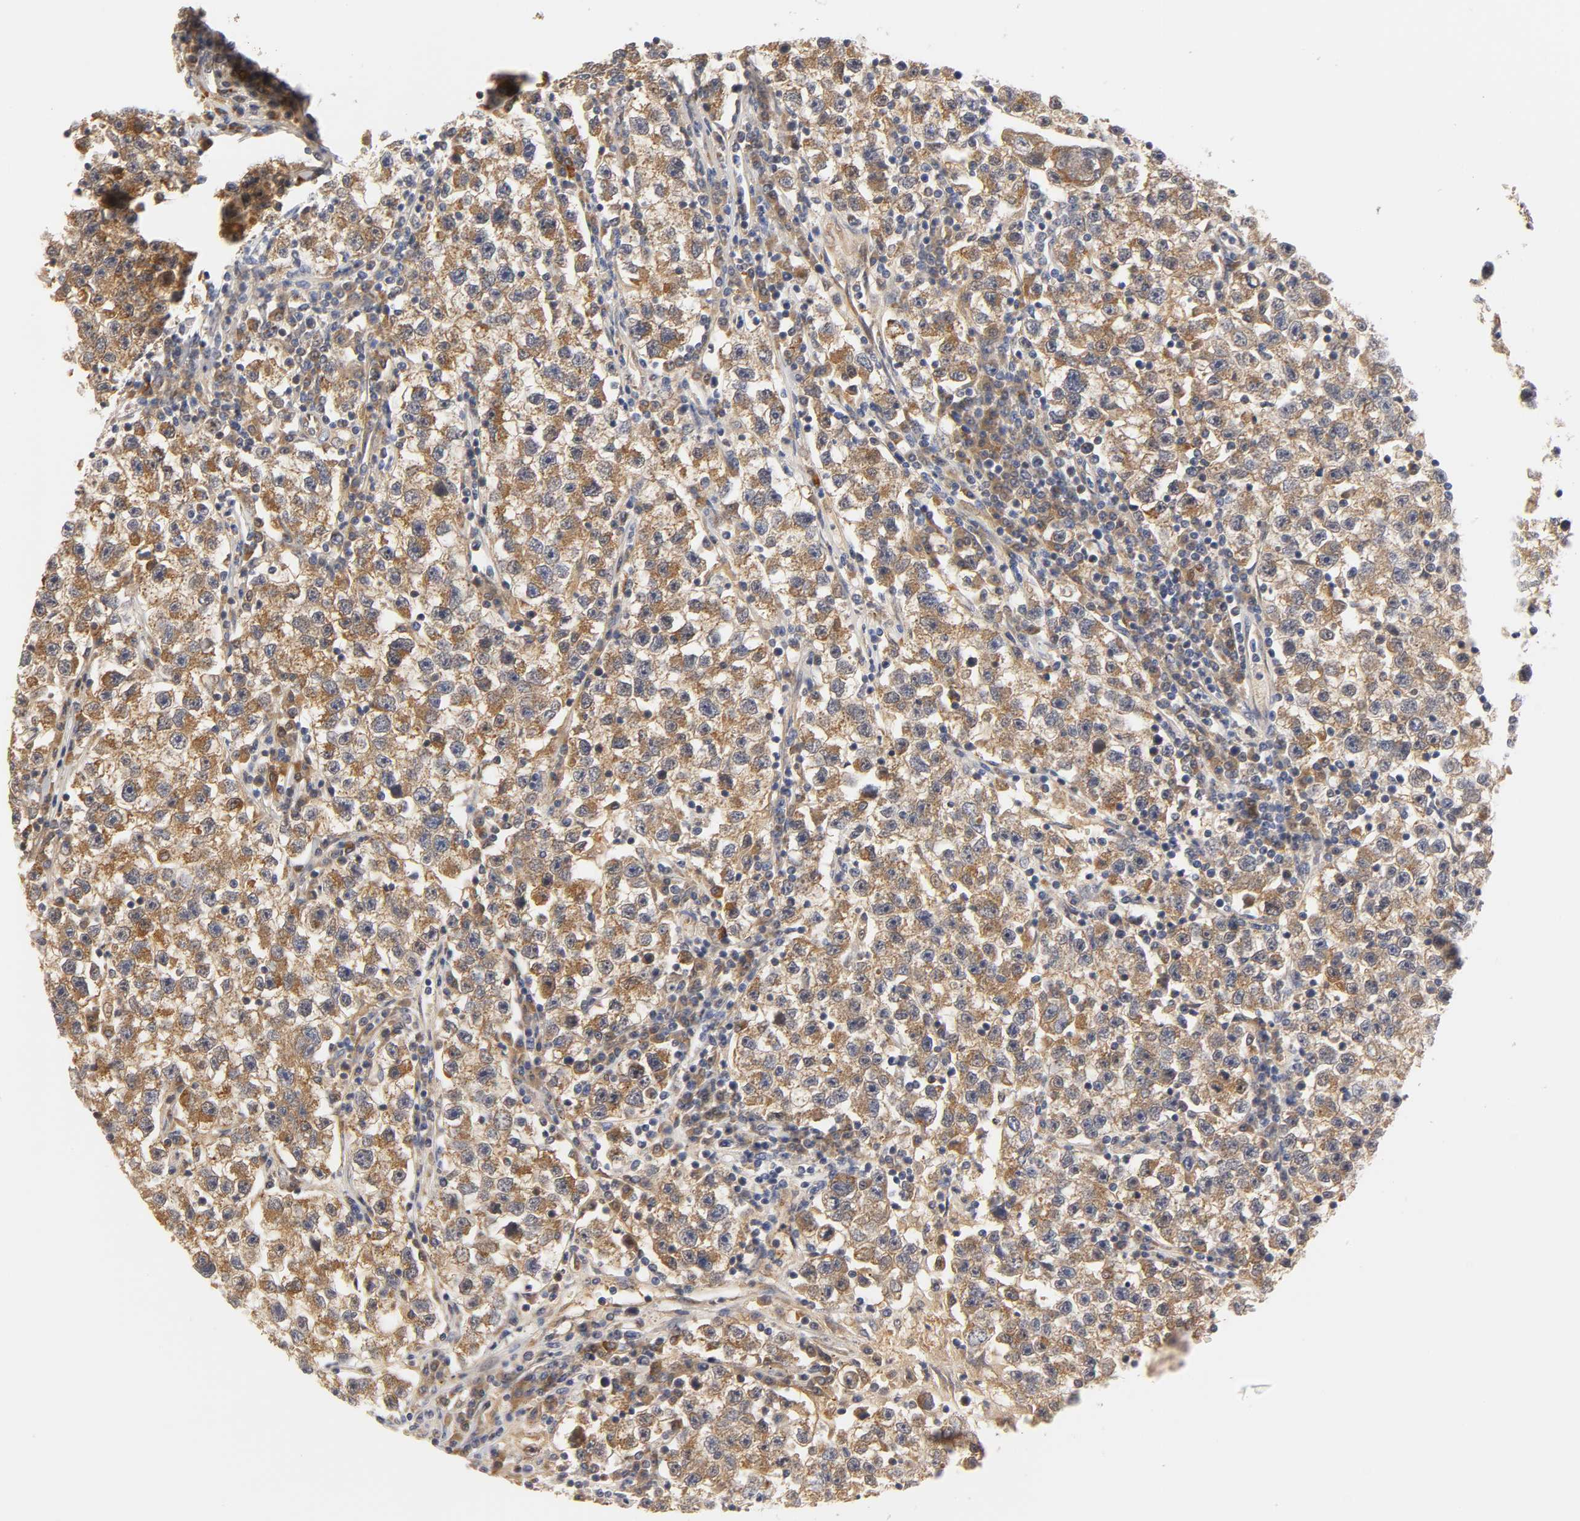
{"staining": {"intensity": "moderate", "quantity": ">75%", "location": "cytoplasmic/membranous"}, "tissue": "testis cancer", "cell_type": "Tumor cells", "image_type": "cancer", "snomed": [{"axis": "morphology", "description": "Seminoma, NOS"}, {"axis": "topography", "description": "Testis"}], "caption": "This is an image of IHC staining of testis cancer, which shows moderate expression in the cytoplasmic/membranous of tumor cells.", "gene": "GSTZ1", "patient": {"sex": "male", "age": 22}}